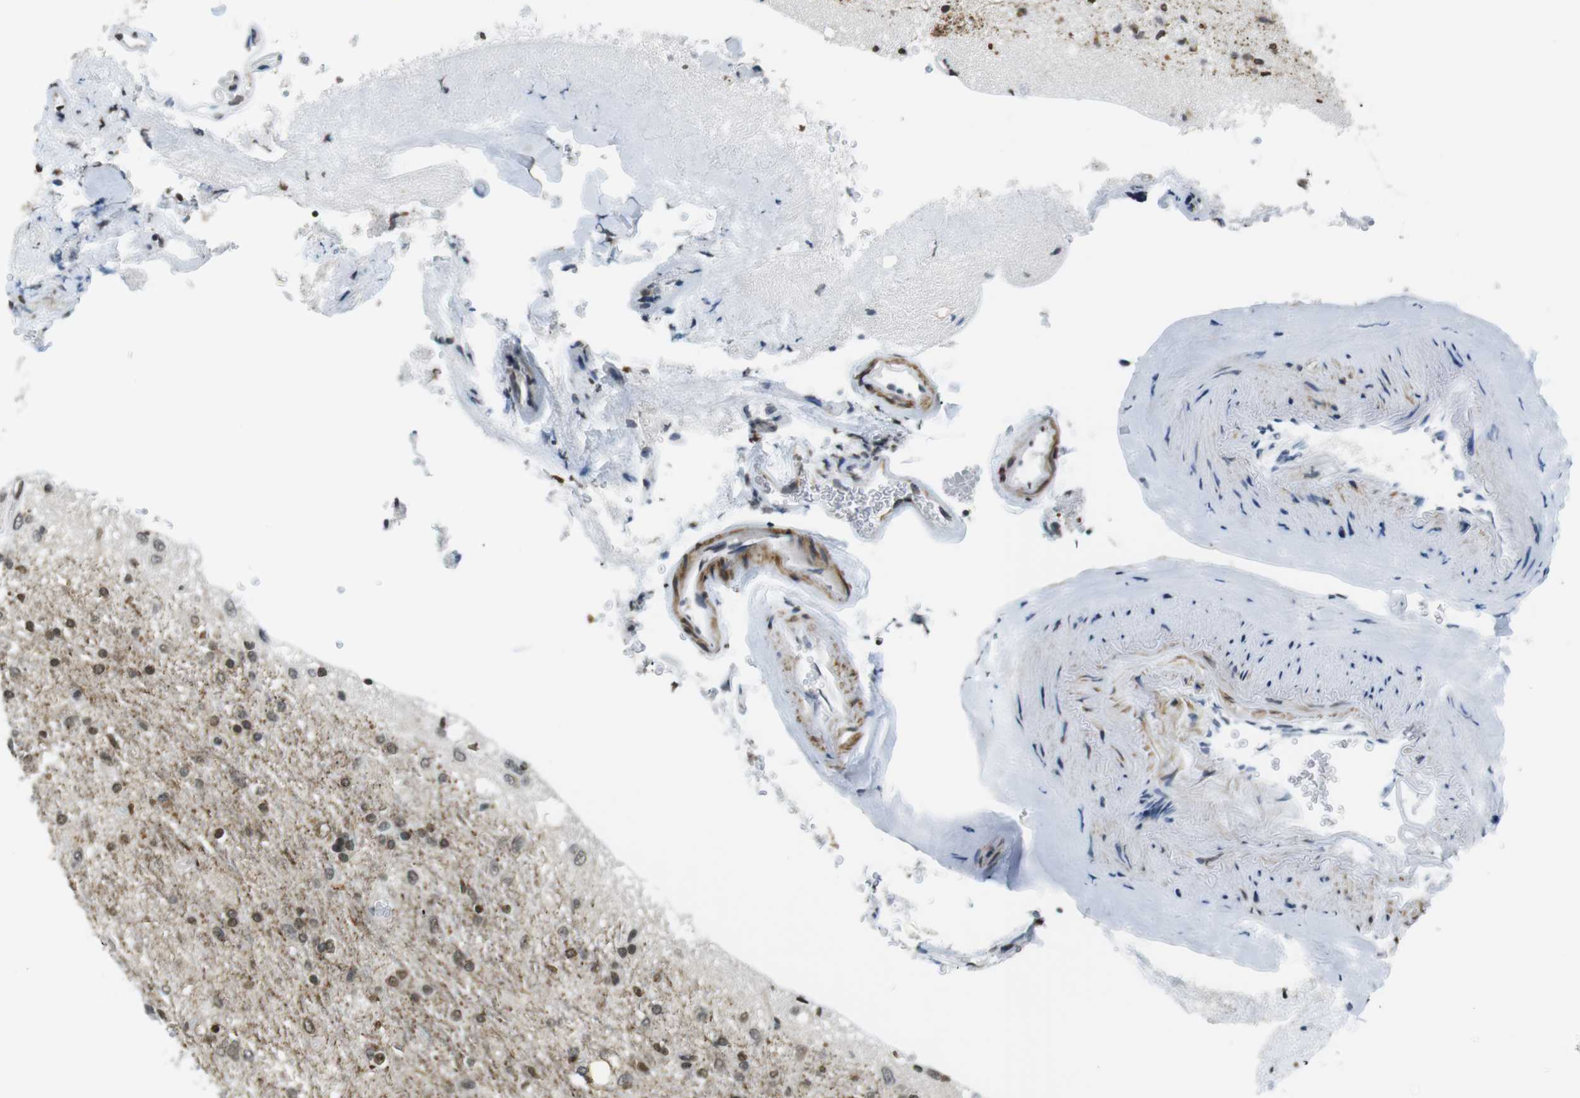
{"staining": {"intensity": "moderate", "quantity": ">75%", "location": "nuclear"}, "tissue": "glioma", "cell_type": "Tumor cells", "image_type": "cancer", "snomed": [{"axis": "morphology", "description": "Glioma, malignant, Low grade"}, {"axis": "topography", "description": "Brain"}], "caption": "Tumor cells show moderate nuclear staining in approximately >75% of cells in malignant glioma (low-grade). (DAB (3,3'-diaminobenzidine) IHC with brightfield microscopy, high magnification).", "gene": "USP7", "patient": {"sex": "male", "age": 77}}